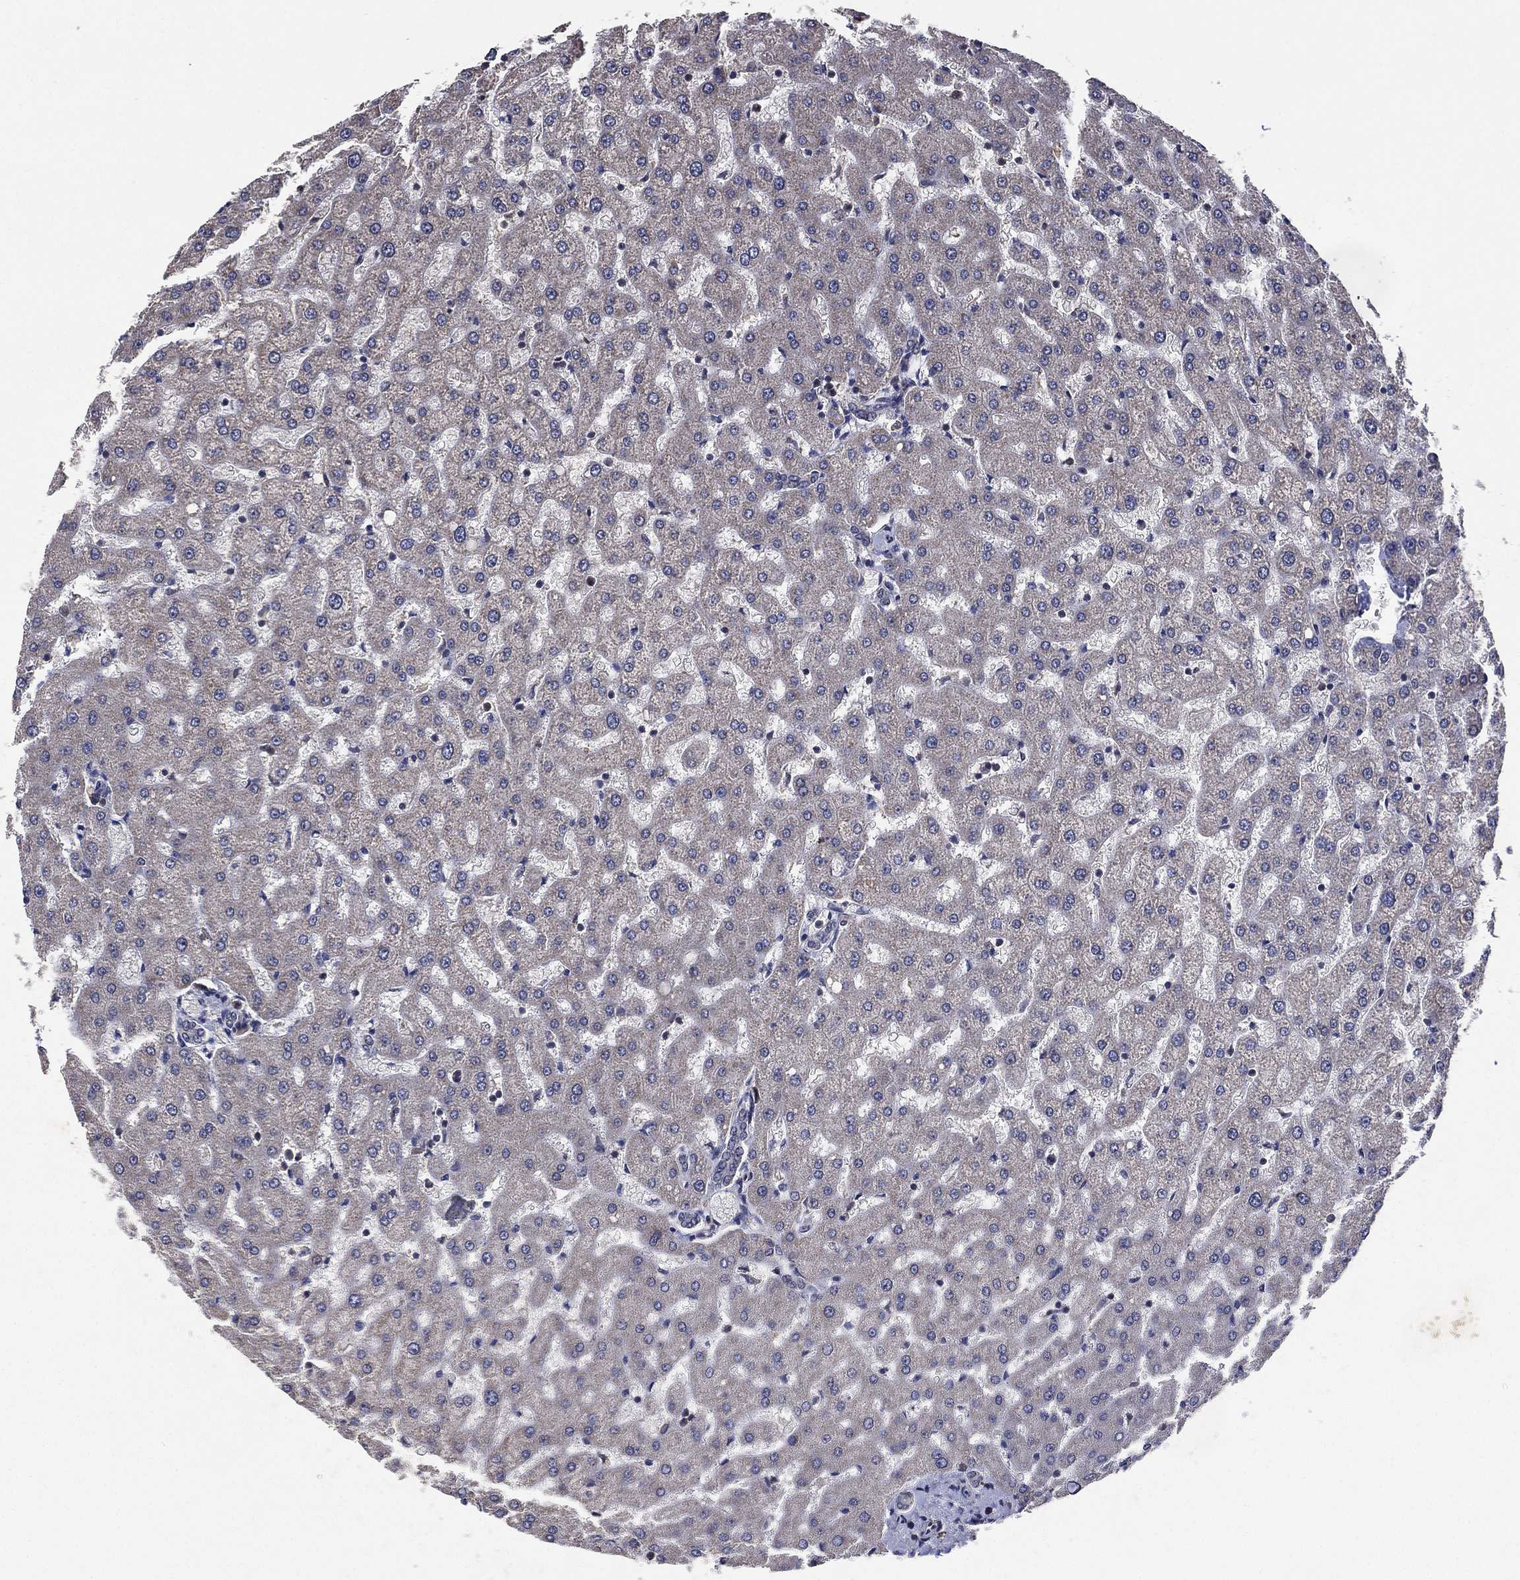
{"staining": {"intensity": "negative", "quantity": "none", "location": "none"}, "tissue": "liver", "cell_type": "Cholangiocytes", "image_type": "normal", "snomed": [{"axis": "morphology", "description": "Normal tissue, NOS"}, {"axis": "topography", "description": "Liver"}], "caption": "Immunohistochemistry (IHC) of unremarkable liver reveals no positivity in cholangiocytes. Brightfield microscopy of IHC stained with DAB (3,3'-diaminobenzidine) (brown) and hematoxylin (blue), captured at high magnification.", "gene": "NELFCD", "patient": {"sex": "female", "age": 50}}